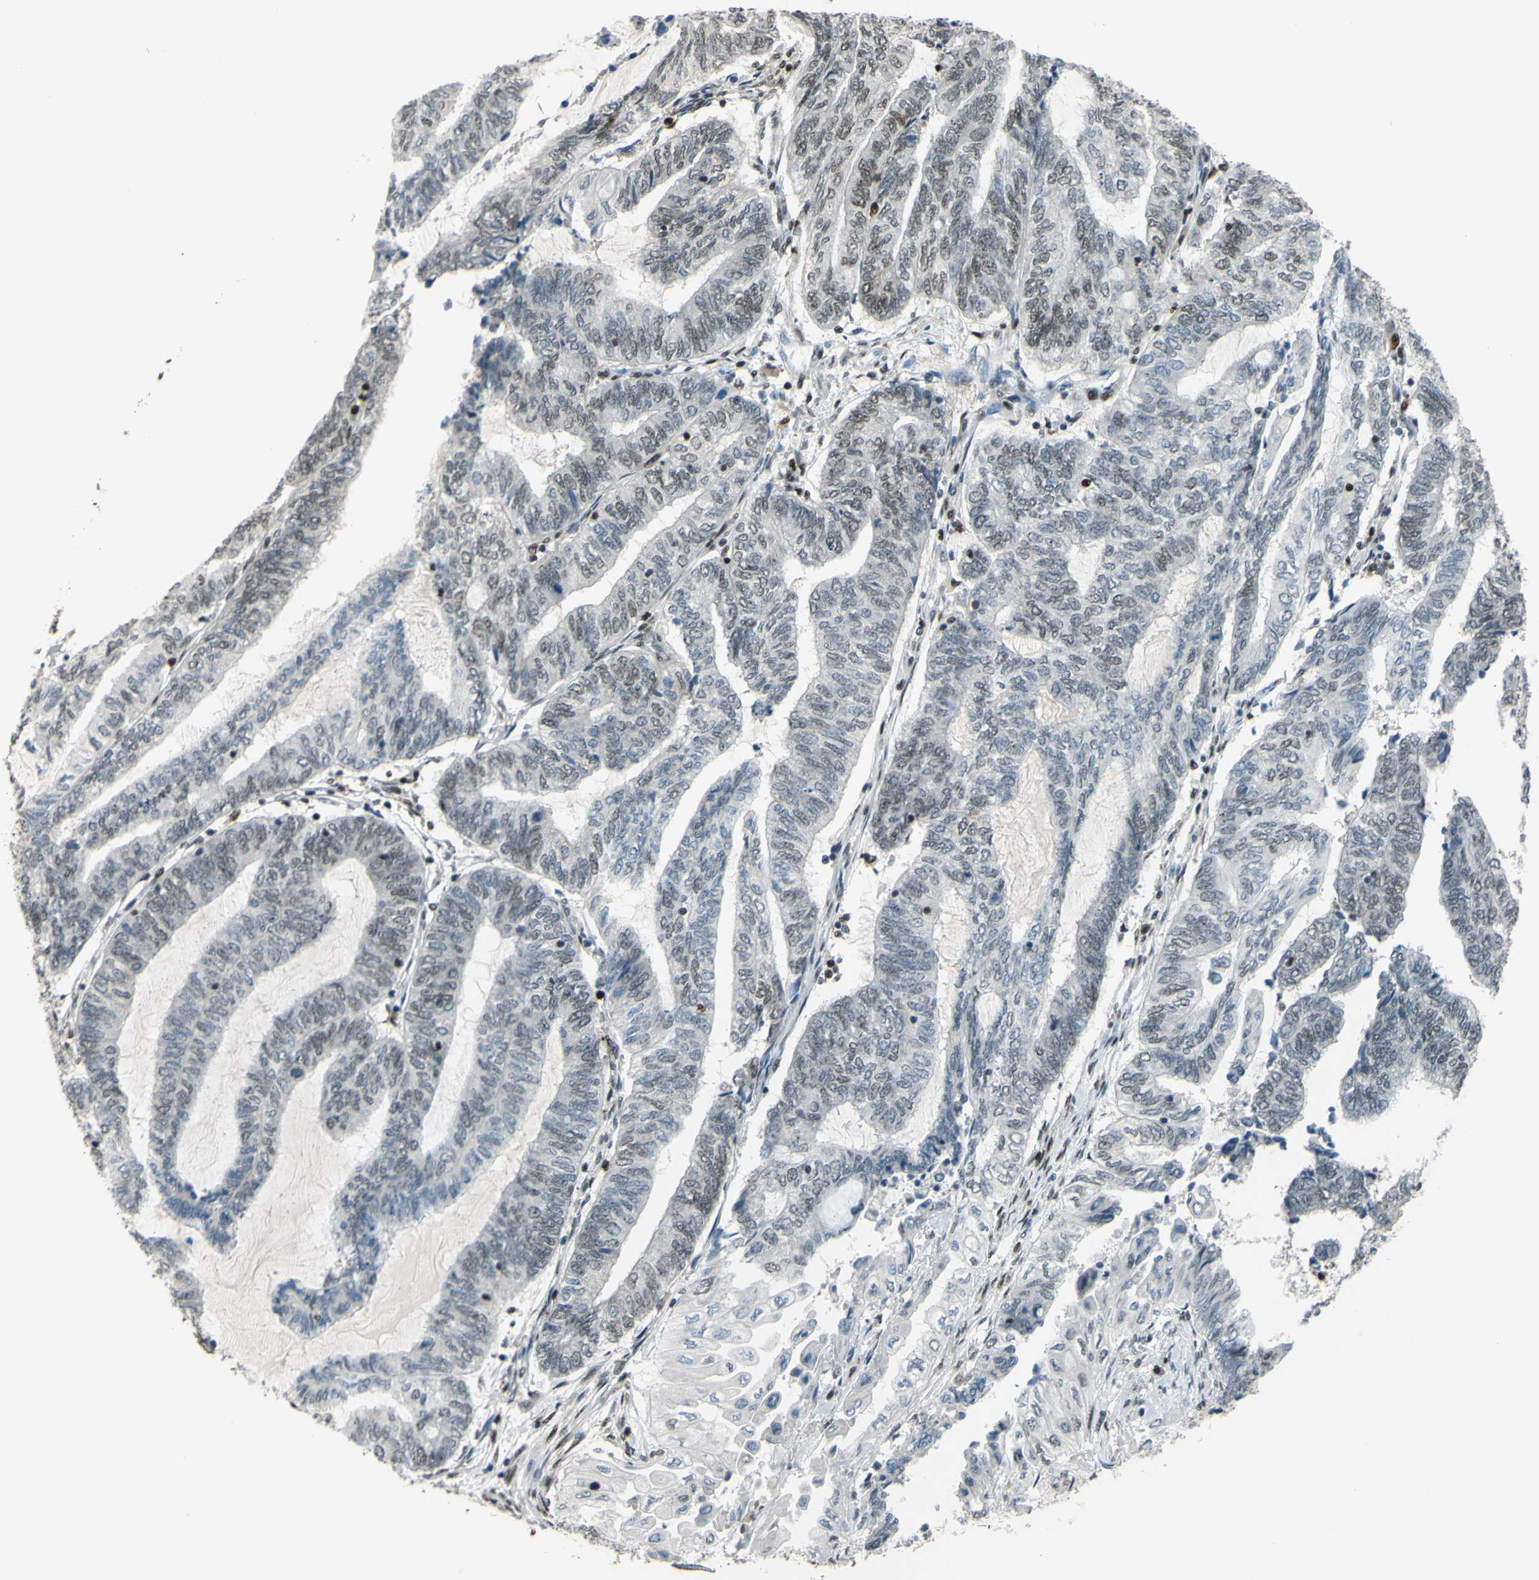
{"staining": {"intensity": "weak", "quantity": "25%-75%", "location": "nuclear"}, "tissue": "endometrial cancer", "cell_type": "Tumor cells", "image_type": "cancer", "snomed": [{"axis": "morphology", "description": "Adenocarcinoma, NOS"}, {"axis": "topography", "description": "Uterus"}, {"axis": "topography", "description": "Endometrium"}], "caption": "High-power microscopy captured an immunohistochemistry histopathology image of adenocarcinoma (endometrial), revealing weak nuclear positivity in about 25%-75% of tumor cells. The staining was performed using DAB (3,3'-diaminobenzidine) to visualize the protein expression in brown, while the nuclei were stained in blue with hematoxylin (Magnification: 20x).", "gene": "FKBP5", "patient": {"sex": "female", "age": 70}}